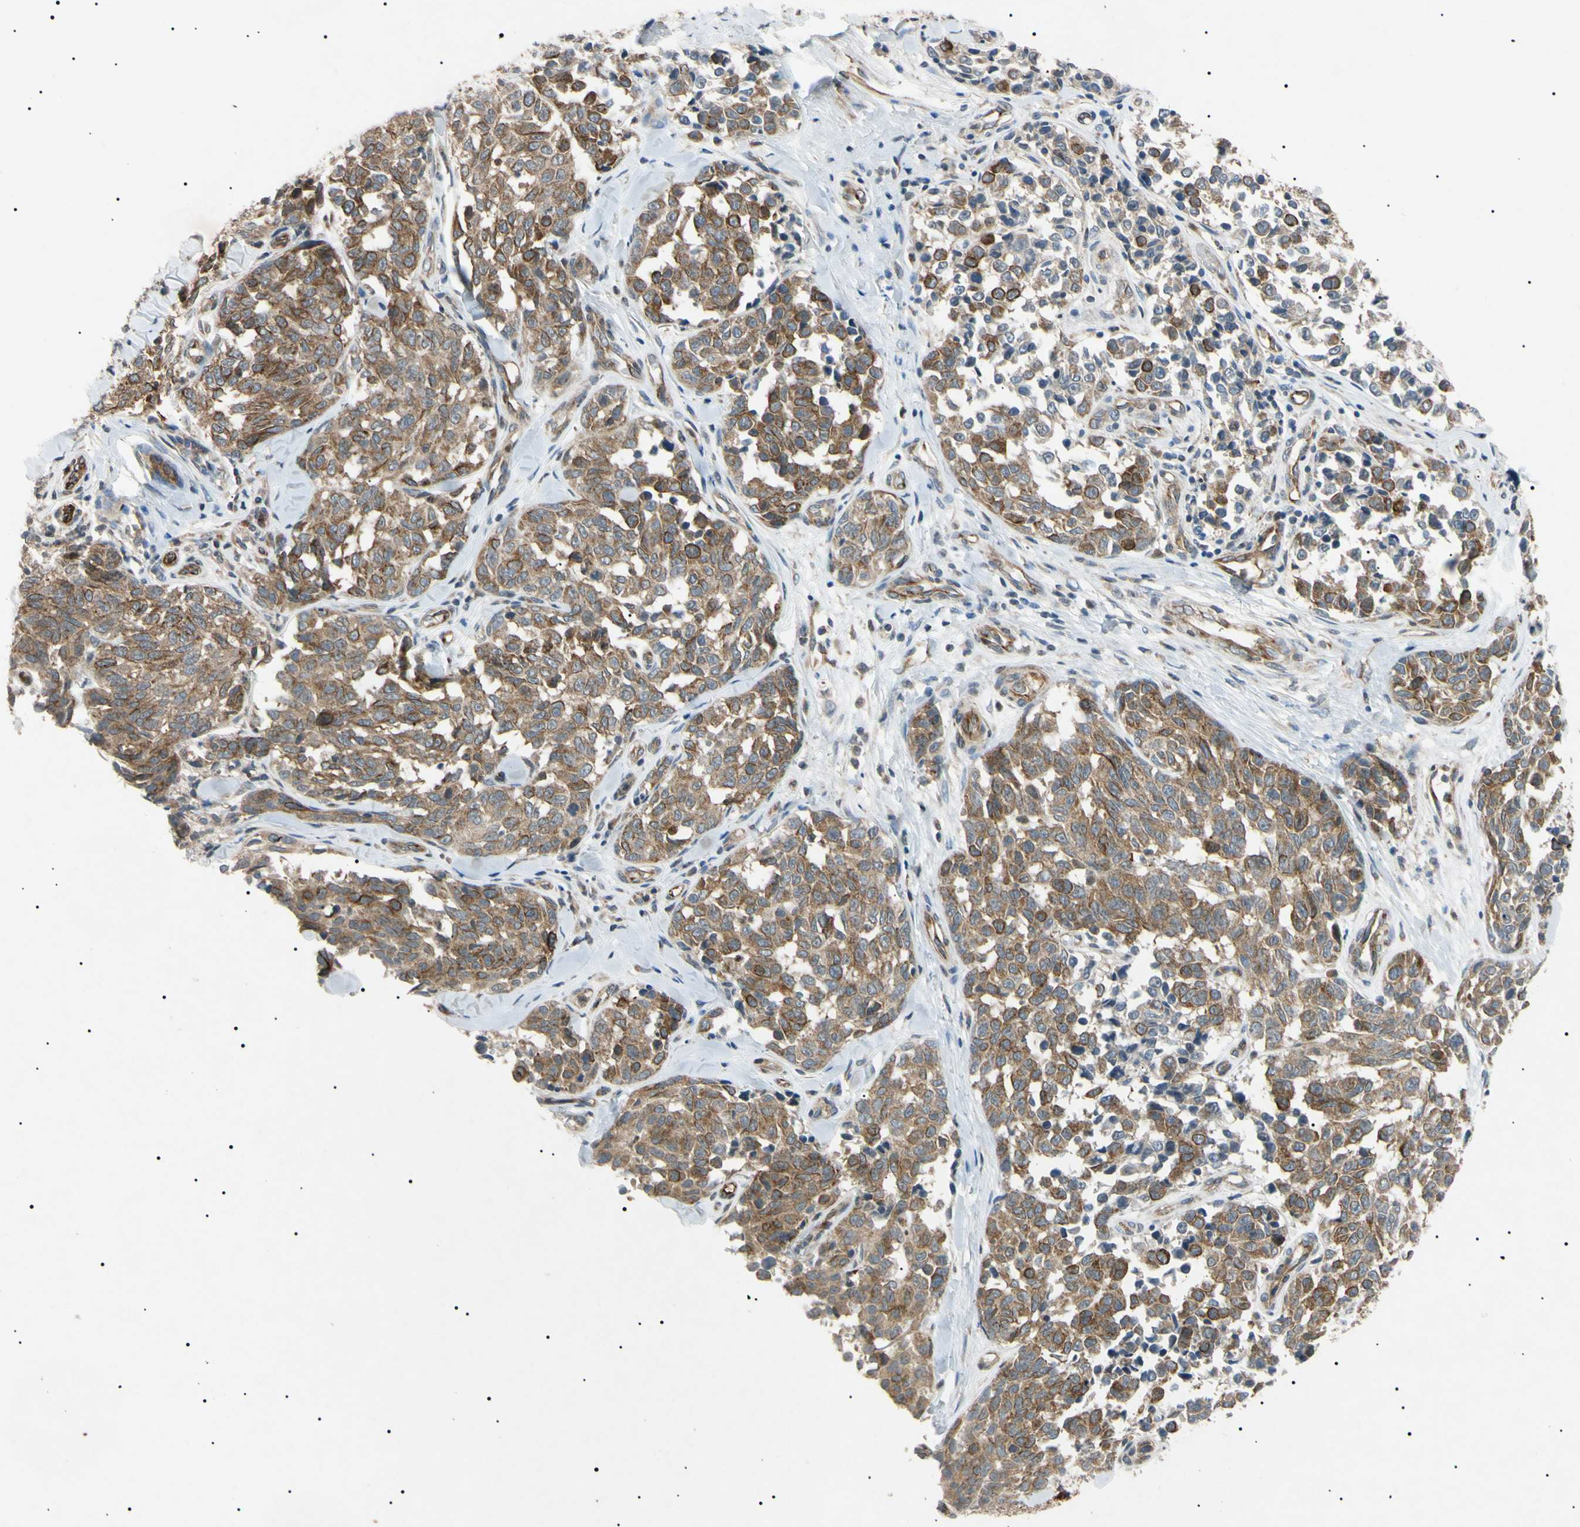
{"staining": {"intensity": "strong", "quantity": "<25%", "location": "cytoplasmic/membranous,nuclear"}, "tissue": "melanoma", "cell_type": "Tumor cells", "image_type": "cancer", "snomed": [{"axis": "morphology", "description": "Malignant melanoma, NOS"}, {"axis": "topography", "description": "Skin"}], "caption": "This photomicrograph reveals IHC staining of malignant melanoma, with medium strong cytoplasmic/membranous and nuclear staining in about <25% of tumor cells.", "gene": "TUBB4A", "patient": {"sex": "female", "age": 64}}